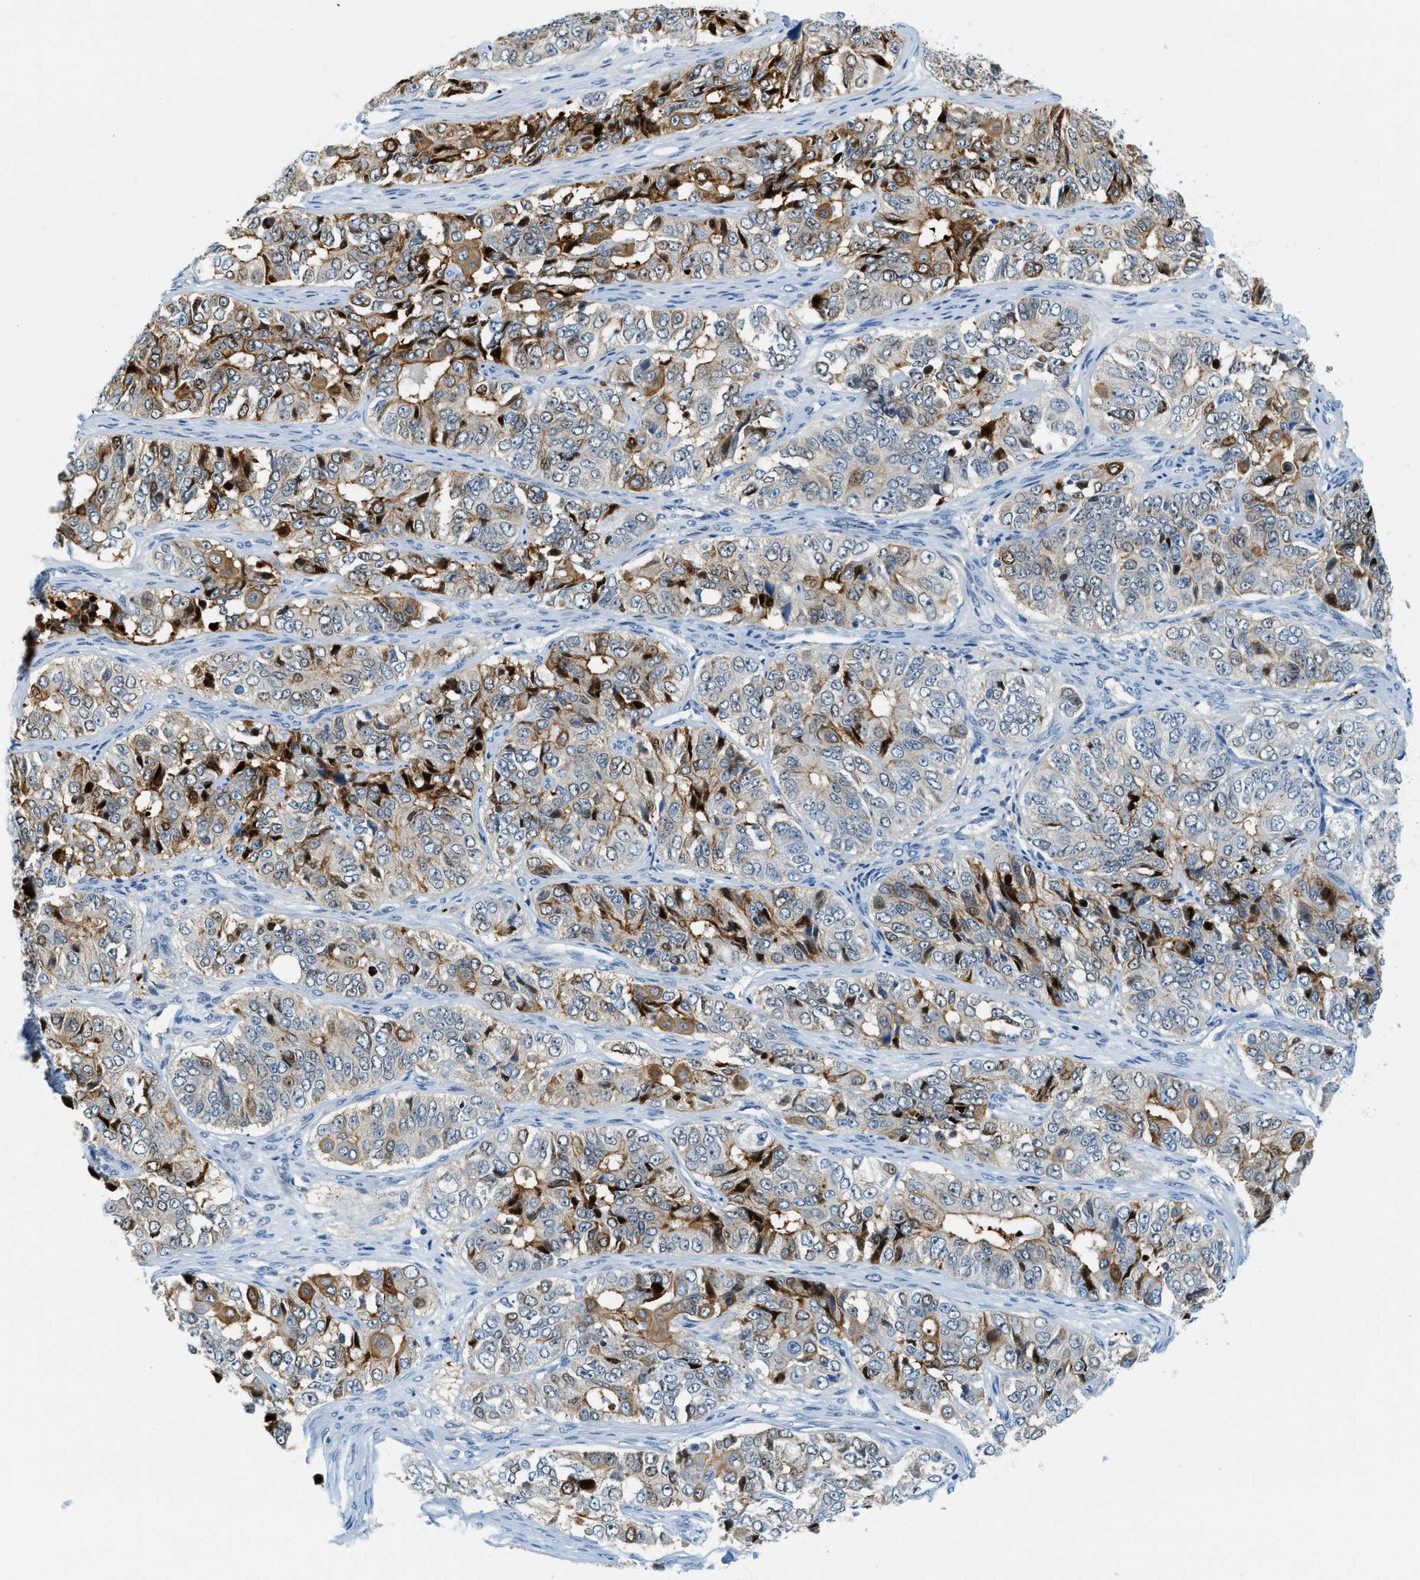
{"staining": {"intensity": "moderate", "quantity": "25%-75%", "location": "cytoplasmic/membranous"}, "tissue": "ovarian cancer", "cell_type": "Tumor cells", "image_type": "cancer", "snomed": [{"axis": "morphology", "description": "Carcinoma, endometroid"}, {"axis": "topography", "description": "Ovary"}], "caption": "Immunohistochemical staining of human endometroid carcinoma (ovarian) shows medium levels of moderate cytoplasmic/membranous protein expression in about 25%-75% of tumor cells.", "gene": "CYP4X1", "patient": {"sex": "female", "age": 51}}